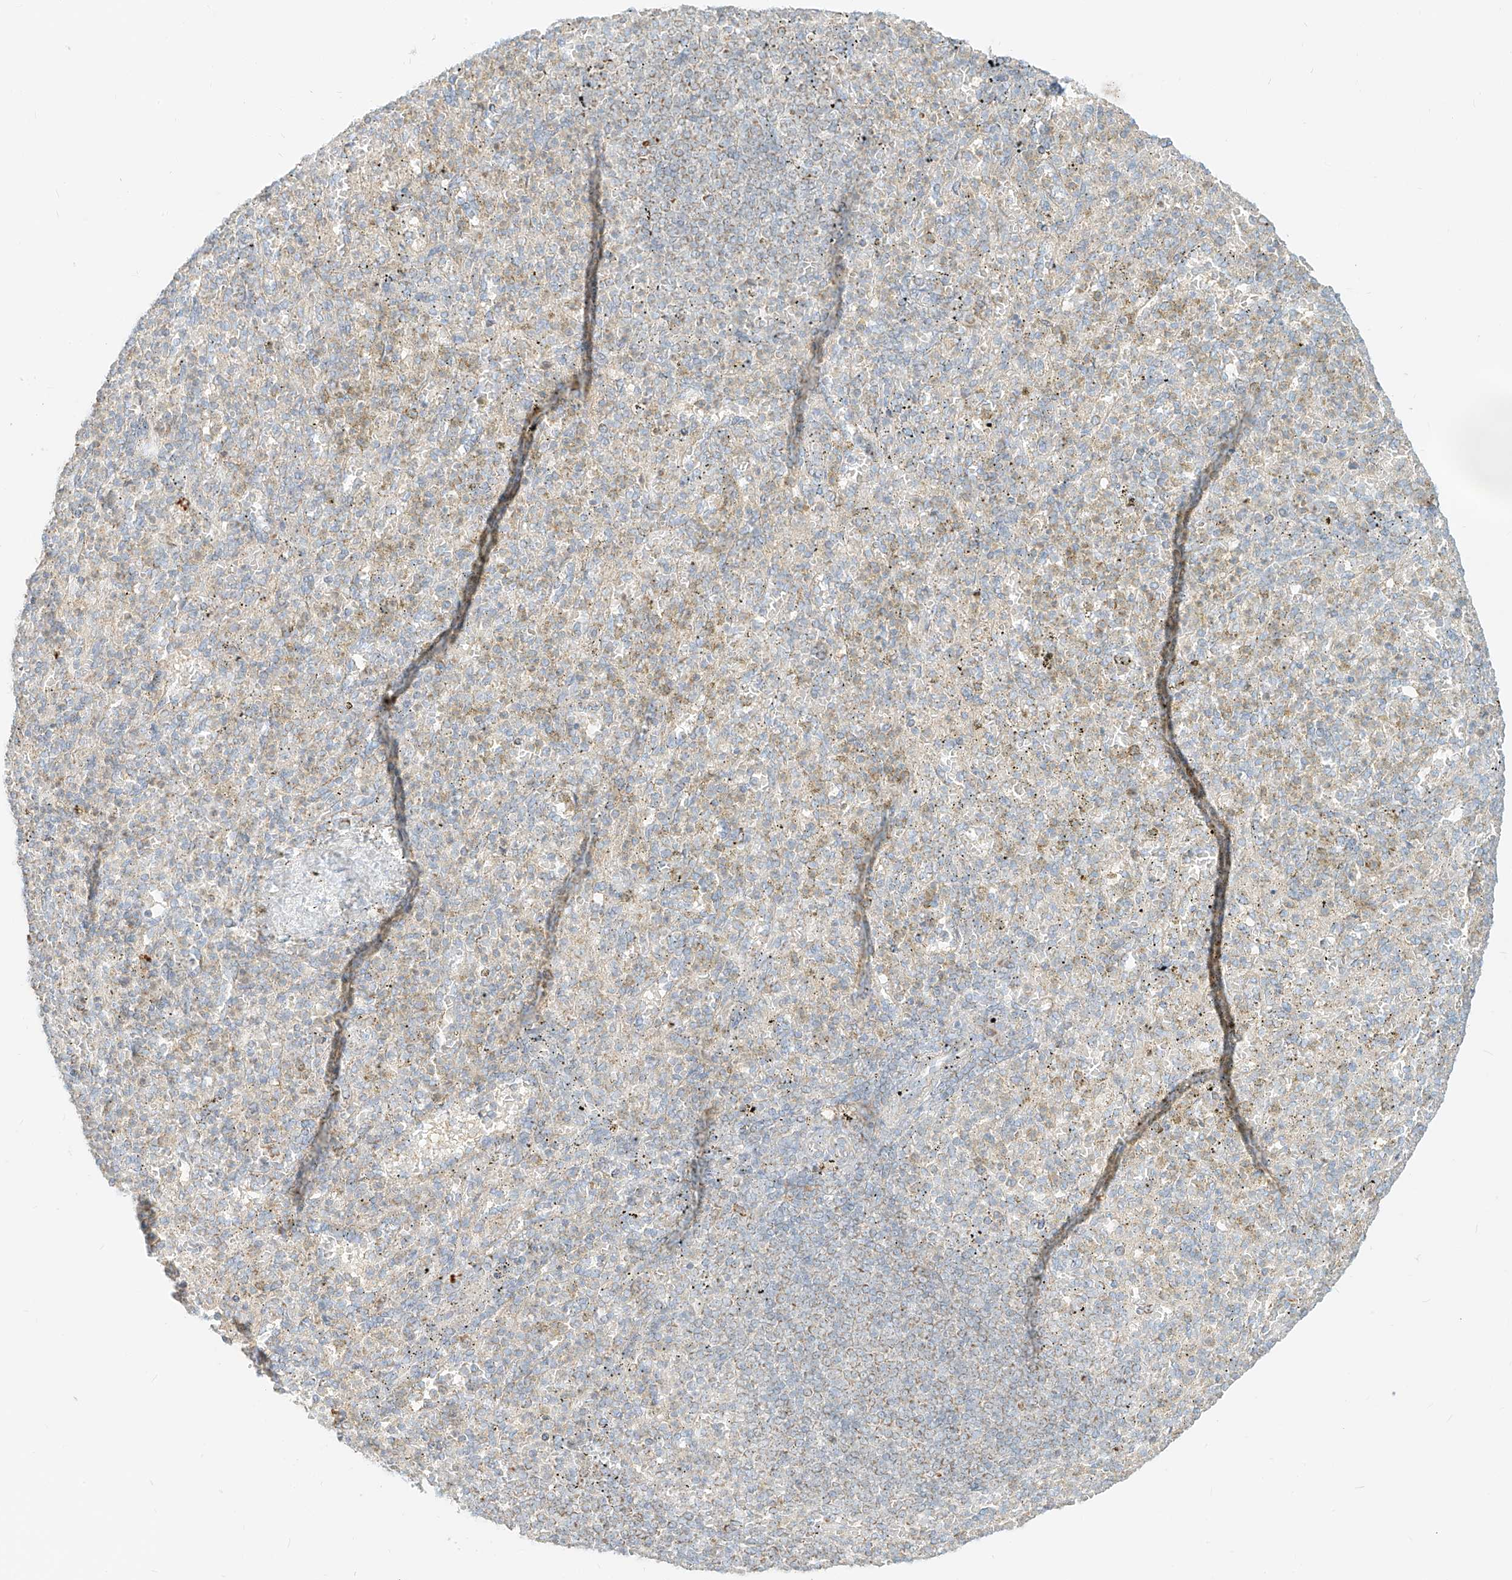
{"staining": {"intensity": "weak", "quantity": "<25%", "location": "cytoplasmic/membranous"}, "tissue": "spleen", "cell_type": "Cells in red pulp", "image_type": "normal", "snomed": [{"axis": "morphology", "description": "Normal tissue, NOS"}, {"axis": "topography", "description": "Spleen"}], "caption": "A high-resolution image shows immunohistochemistry staining of unremarkable spleen, which displays no significant expression in cells in red pulp.", "gene": "ZIM3", "patient": {"sex": "female", "age": 74}}